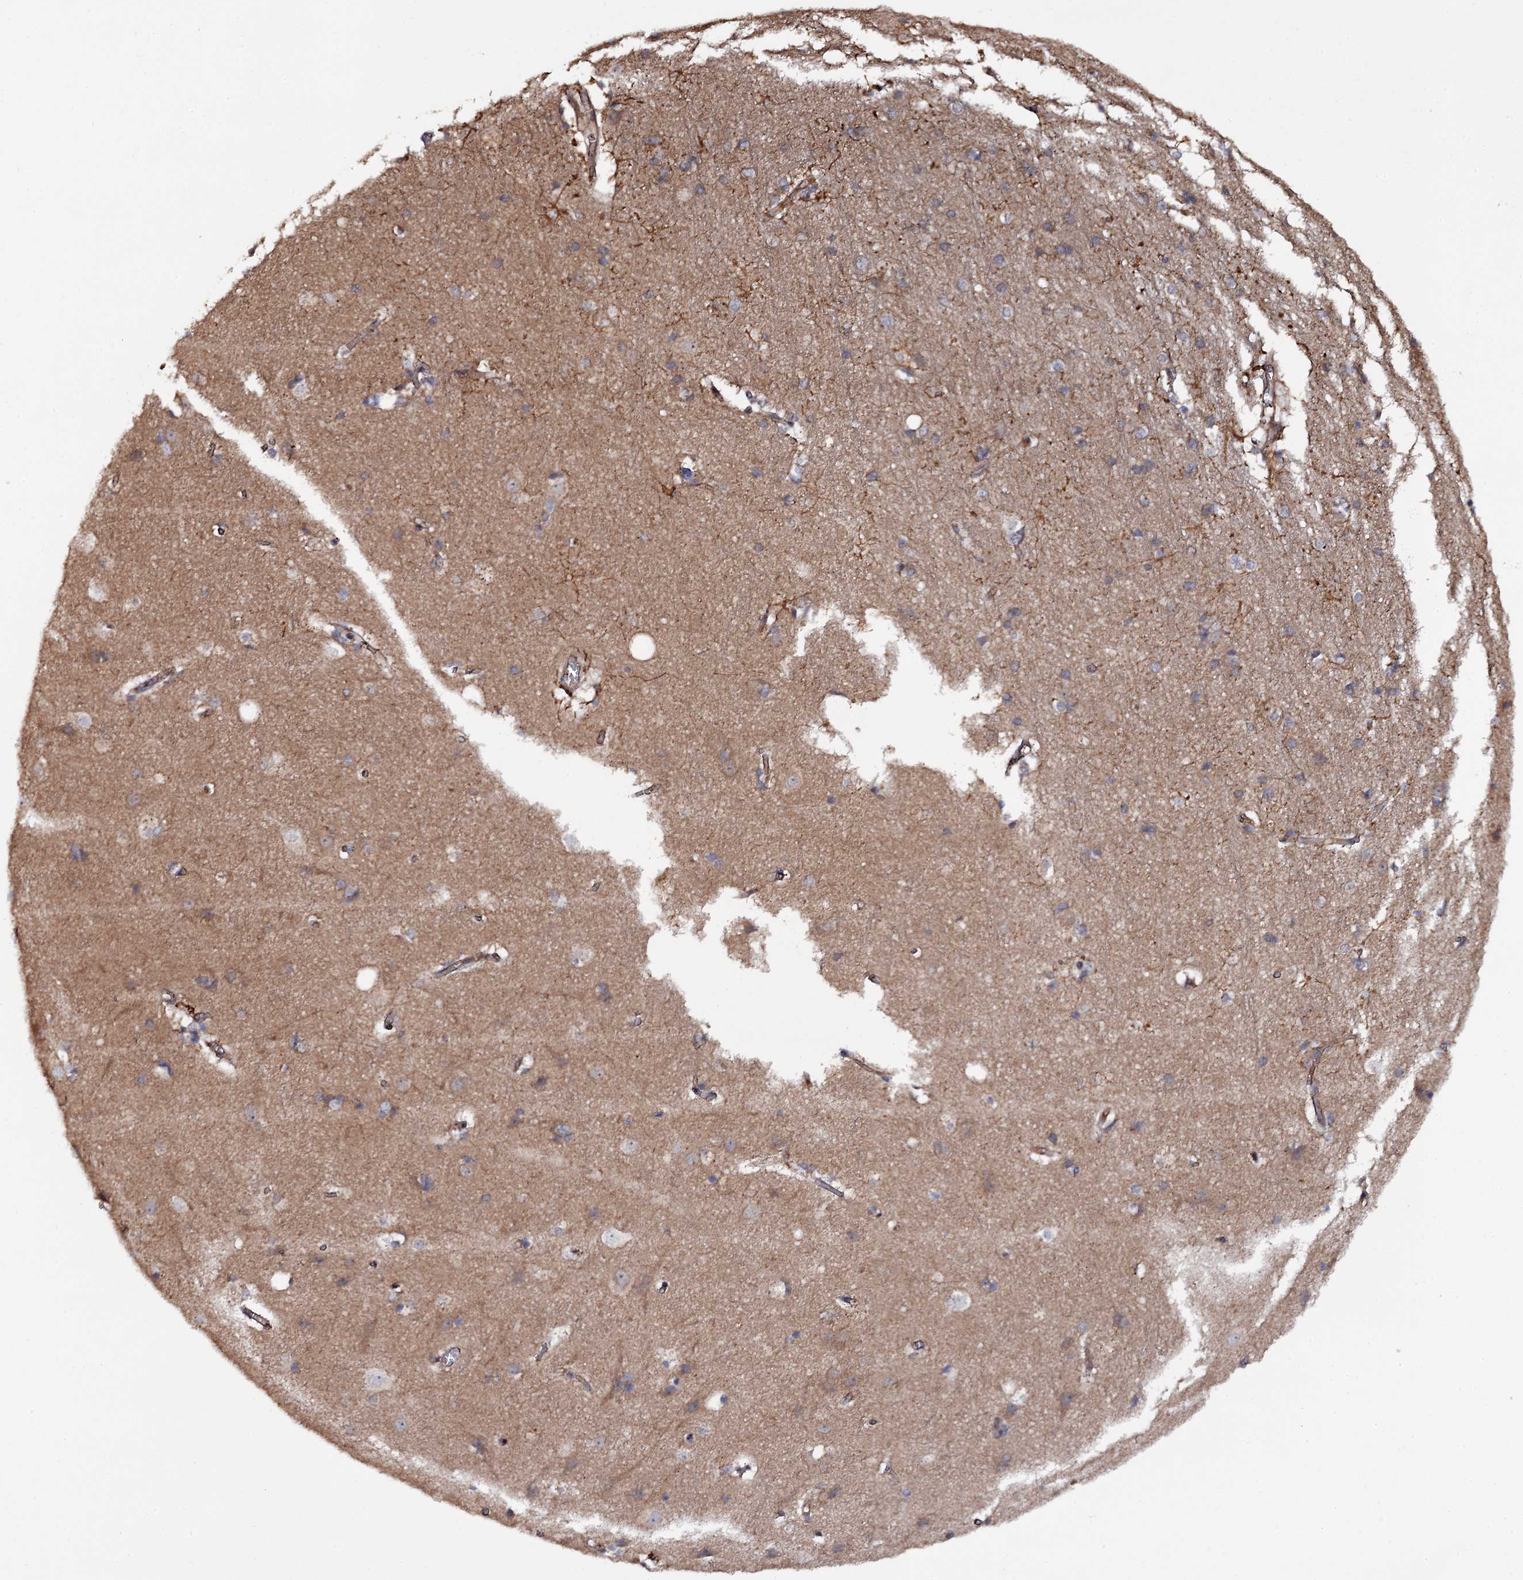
{"staining": {"intensity": "moderate", "quantity": ">75%", "location": "cytoplasmic/membranous"}, "tissue": "cerebral cortex", "cell_type": "Endothelial cells", "image_type": "normal", "snomed": [{"axis": "morphology", "description": "Normal tissue, NOS"}, {"axis": "topography", "description": "Cerebral cortex"}], "caption": "IHC of unremarkable cerebral cortex exhibits medium levels of moderate cytoplasmic/membranous positivity in about >75% of endothelial cells.", "gene": "TTC23", "patient": {"sex": "male", "age": 54}}